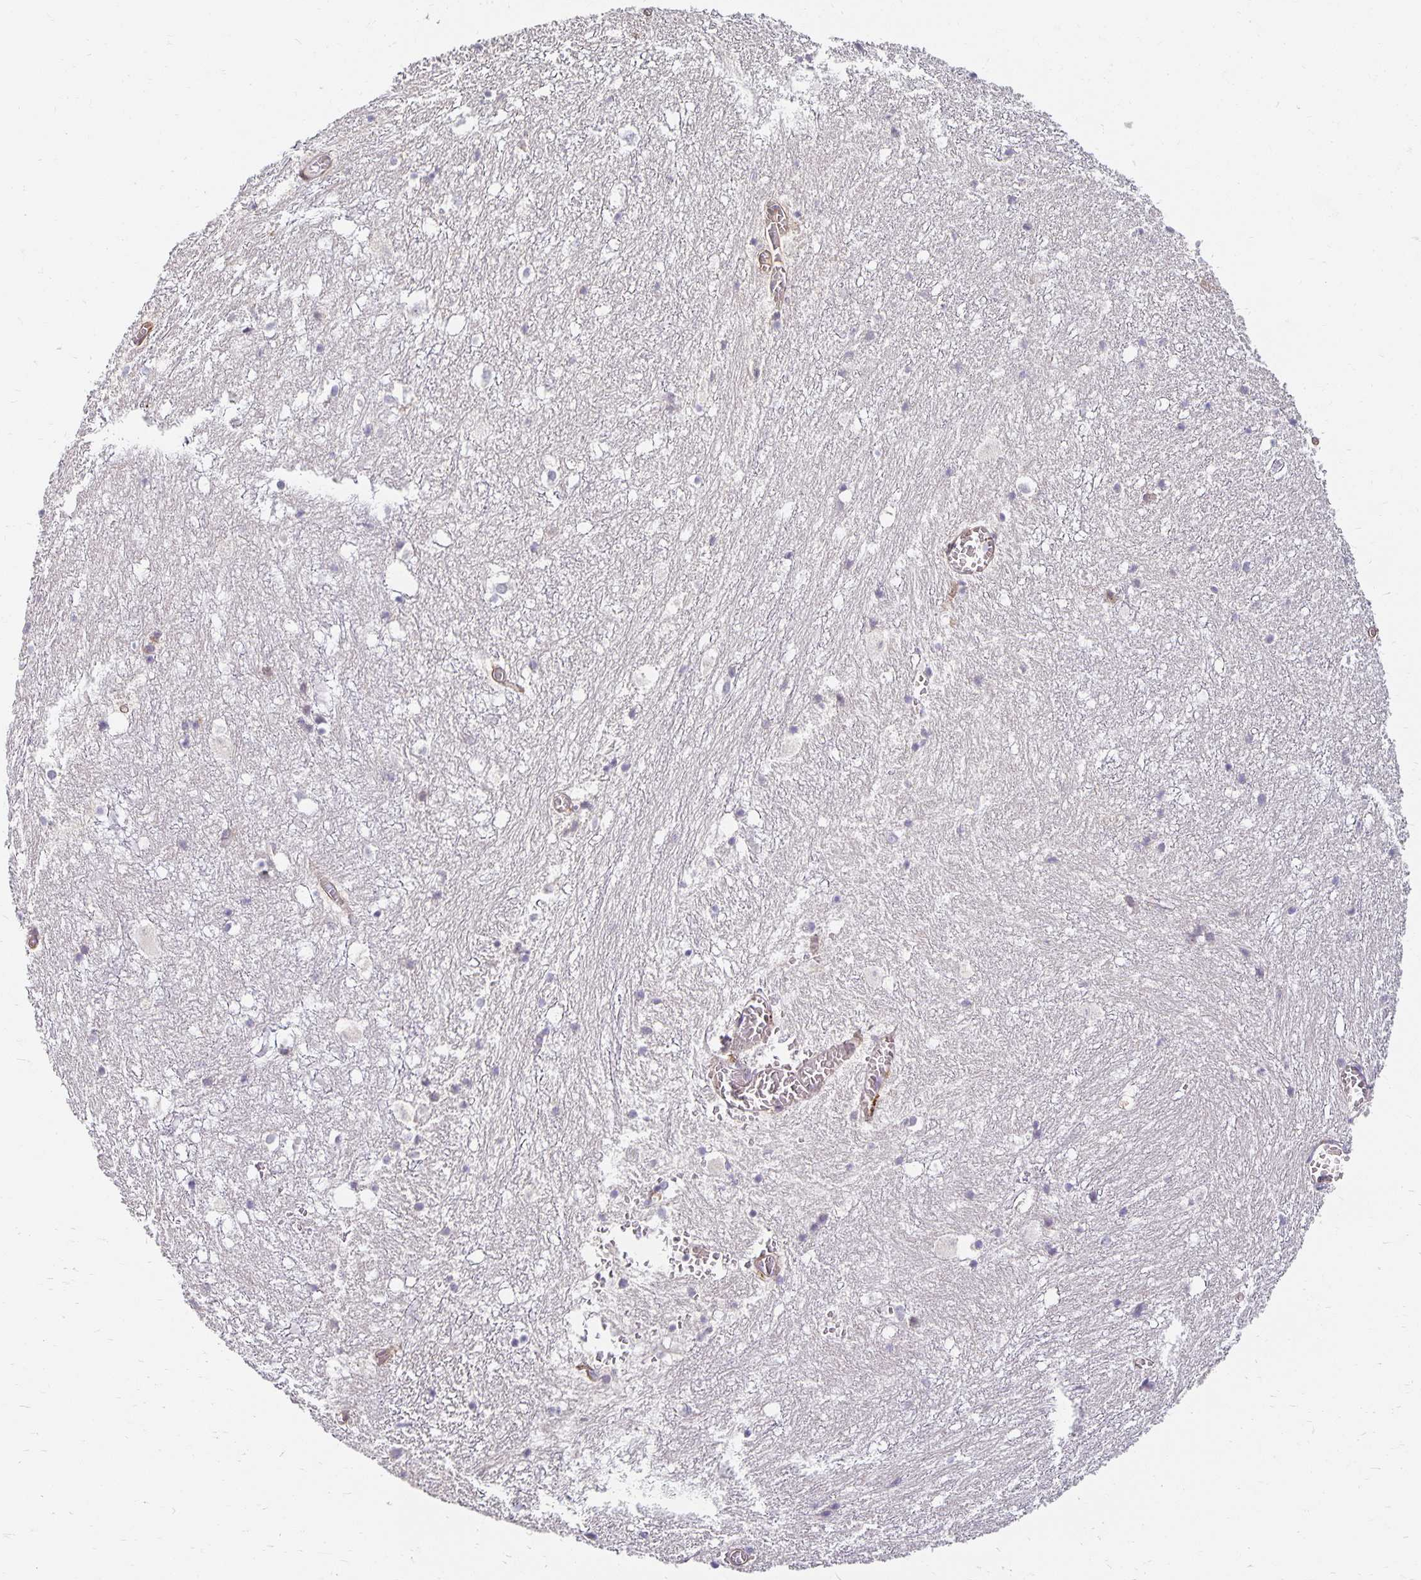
{"staining": {"intensity": "negative", "quantity": "none", "location": "none"}, "tissue": "hippocampus", "cell_type": "Glial cells", "image_type": "normal", "snomed": [{"axis": "morphology", "description": "Normal tissue, NOS"}, {"axis": "topography", "description": "Hippocampus"}], "caption": "DAB (3,3'-diaminobenzidine) immunohistochemical staining of unremarkable hippocampus exhibits no significant positivity in glial cells.", "gene": "EHF", "patient": {"sex": "female", "age": 52}}